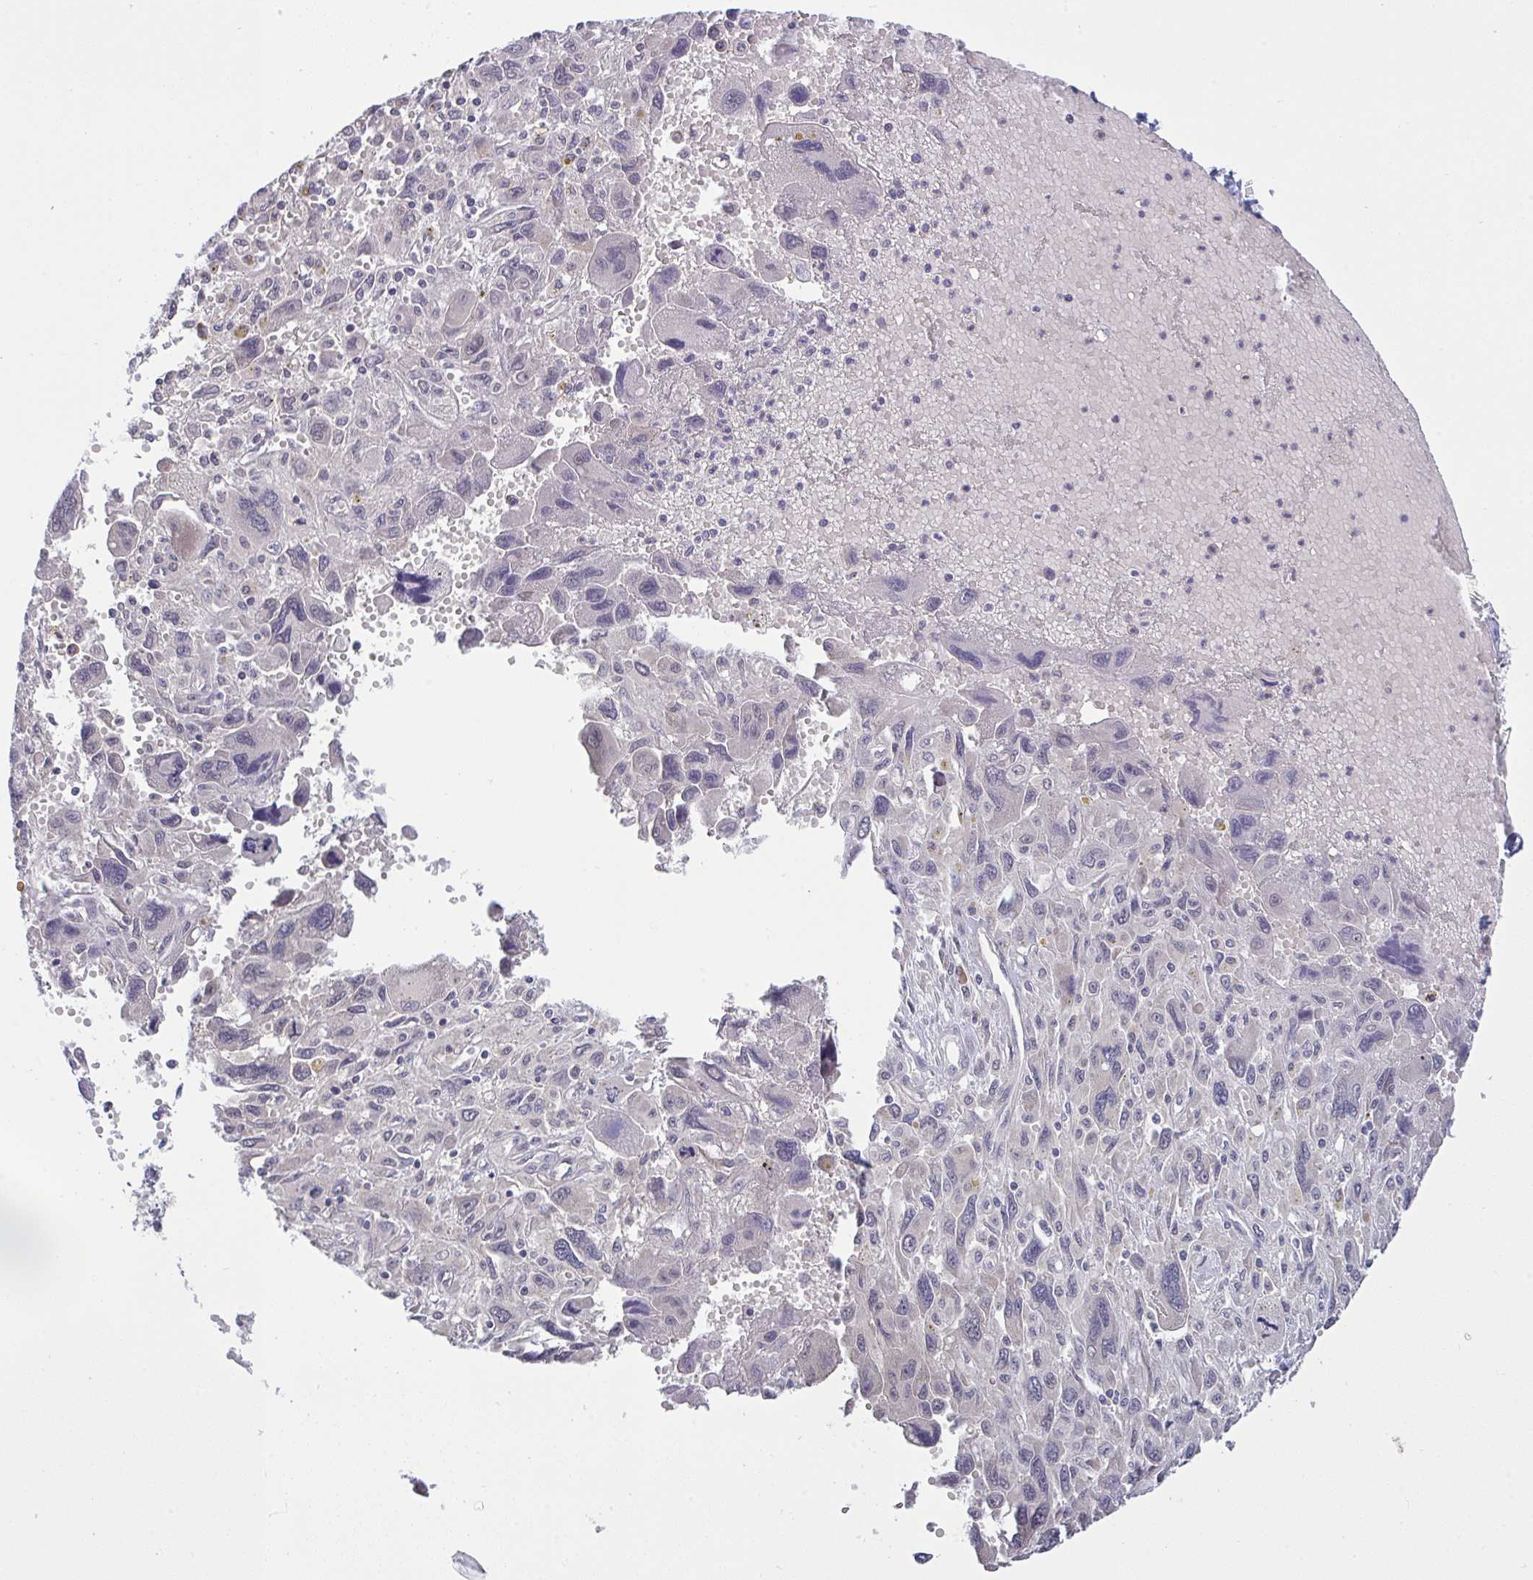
{"staining": {"intensity": "negative", "quantity": "none", "location": "none"}, "tissue": "pancreatic cancer", "cell_type": "Tumor cells", "image_type": "cancer", "snomed": [{"axis": "morphology", "description": "Adenocarcinoma, NOS"}, {"axis": "topography", "description": "Pancreas"}], "caption": "Tumor cells are negative for protein expression in human pancreatic cancer.", "gene": "TMEM41A", "patient": {"sex": "female", "age": 47}}